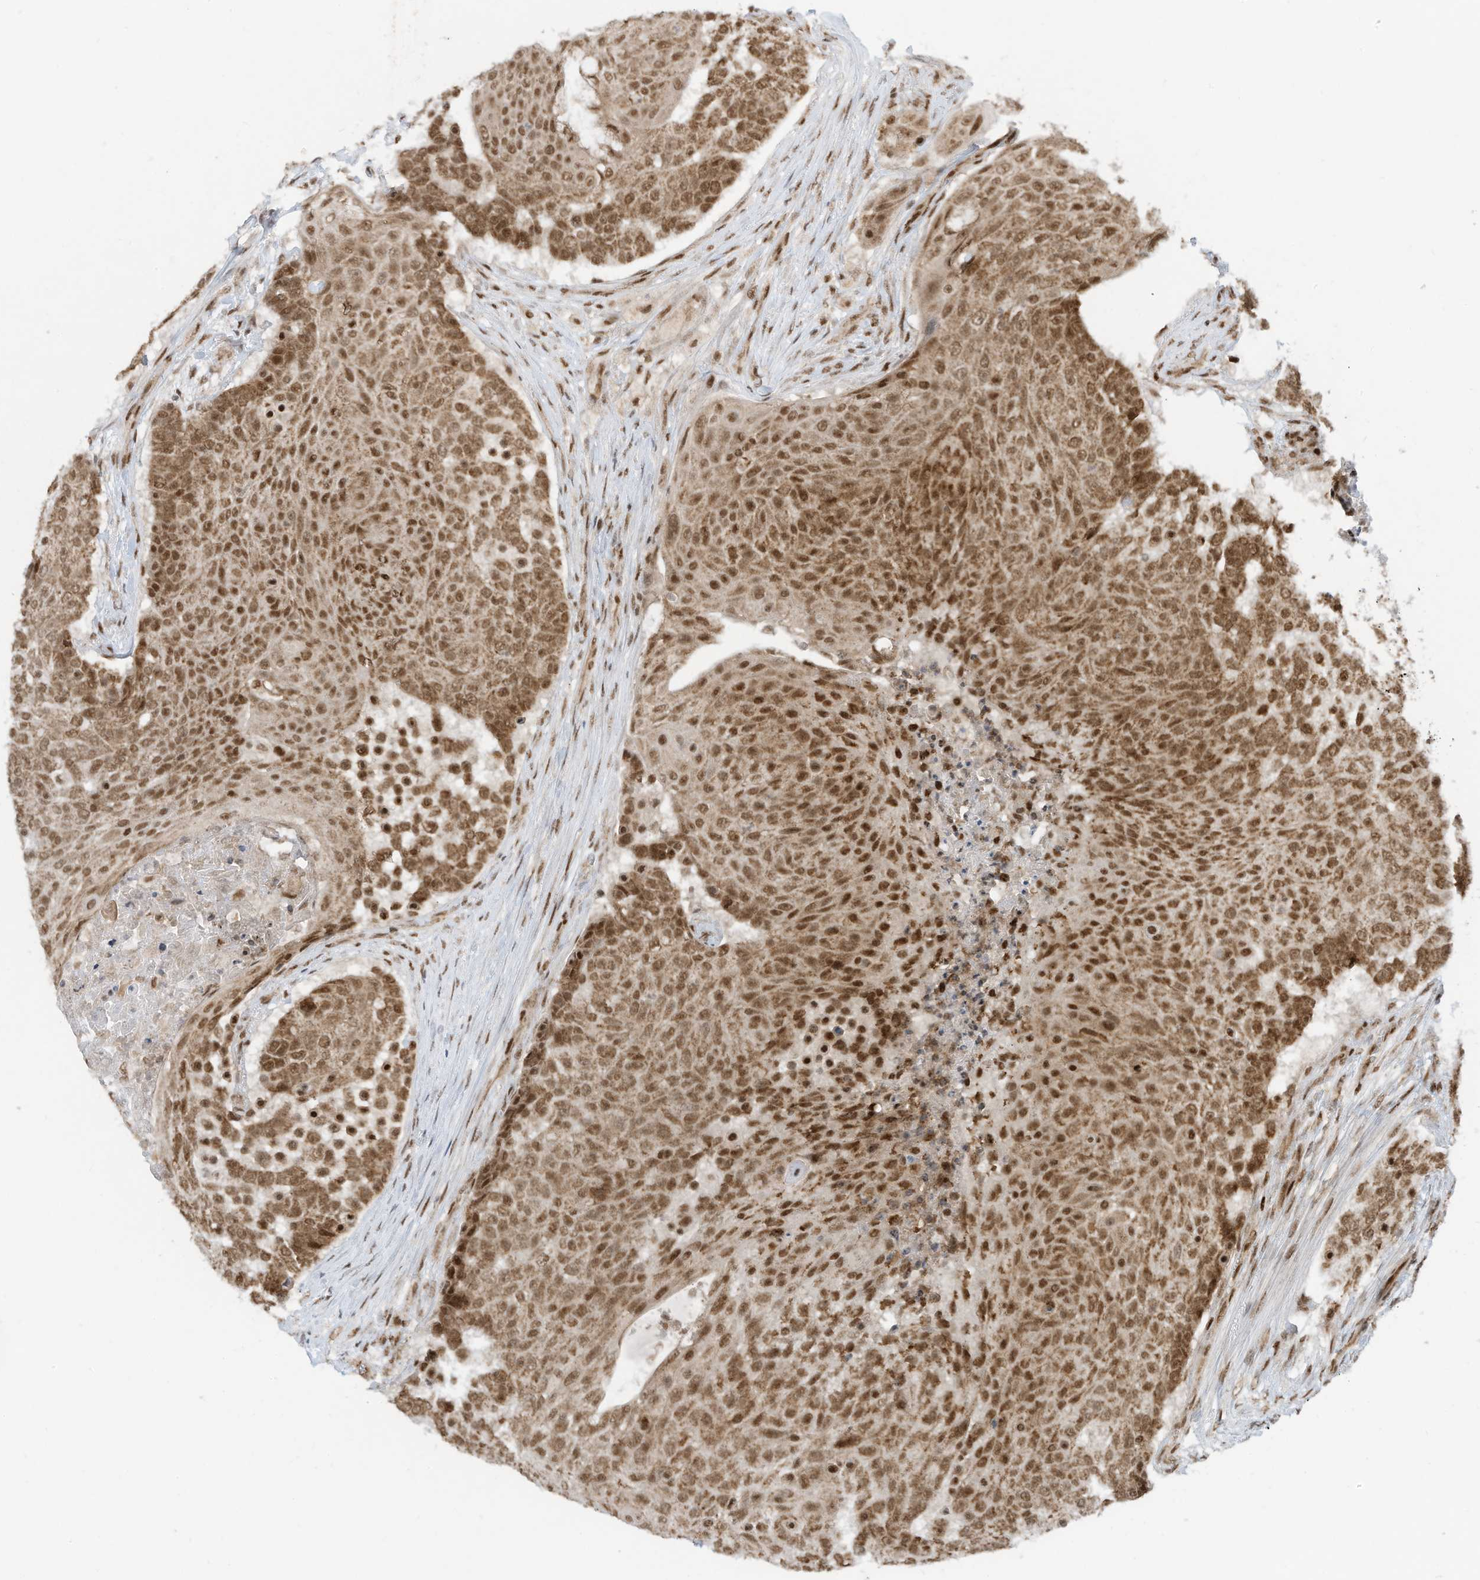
{"staining": {"intensity": "strong", "quantity": "25%-75%", "location": "nuclear"}, "tissue": "urothelial cancer", "cell_type": "Tumor cells", "image_type": "cancer", "snomed": [{"axis": "morphology", "description": "Urothelial carcinoma, High grade"}, {"axis": "topography", "description": "Urinary bladder"}], "caption": "Immunohistochemistry (IHC) histopathology image of human urothelial cancer stained for a protein (brown), which demonstrates high levels of strong nuclear staining in about 25%-75% of tumor cells.", "gene": "AURKAIP1", "patient": {"sex": "female", "age": 63}}